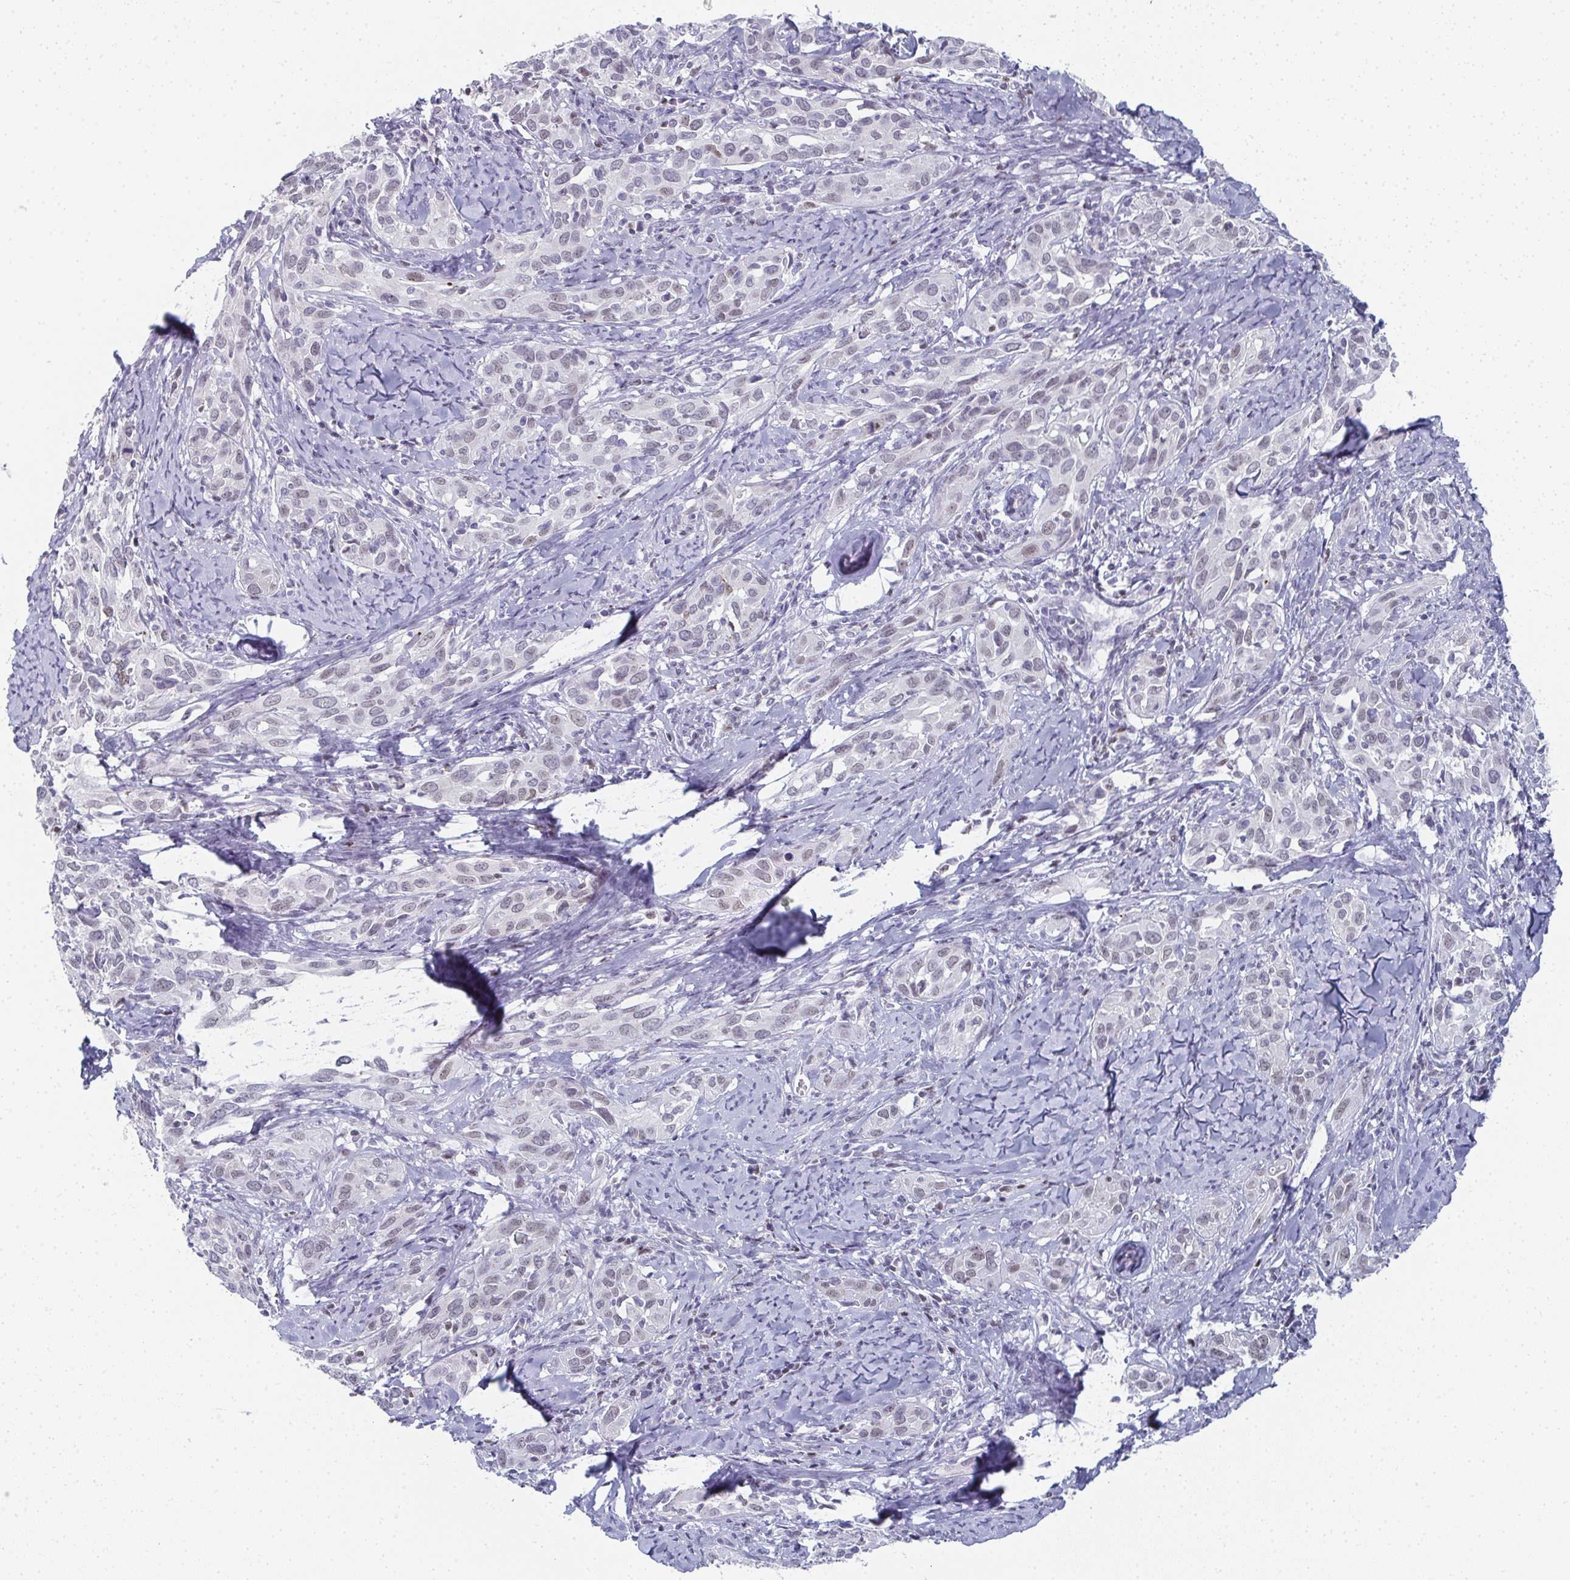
{"staining": {"intensity": "negative", "quantity": "none", "location": "none"}, "tissue": "cervical cancer", "cell_type": "Tumor cells", "image_type": "cancer", "snomed": [{"axis": "morphology", "description": "Squamous cell carcinoma, NOS"}, {"axis": "topography", "description": "Cervix"}], "caption": "Cervical cancer was stained to show a protein in brown. There is no significant staining in tumor cells. The staining is performed using DAB brown chromogen with nuclei counter-stained in using hematoxylin.", "gene": "PYCR3", "patient": {"sex": "female", "age": 51}}